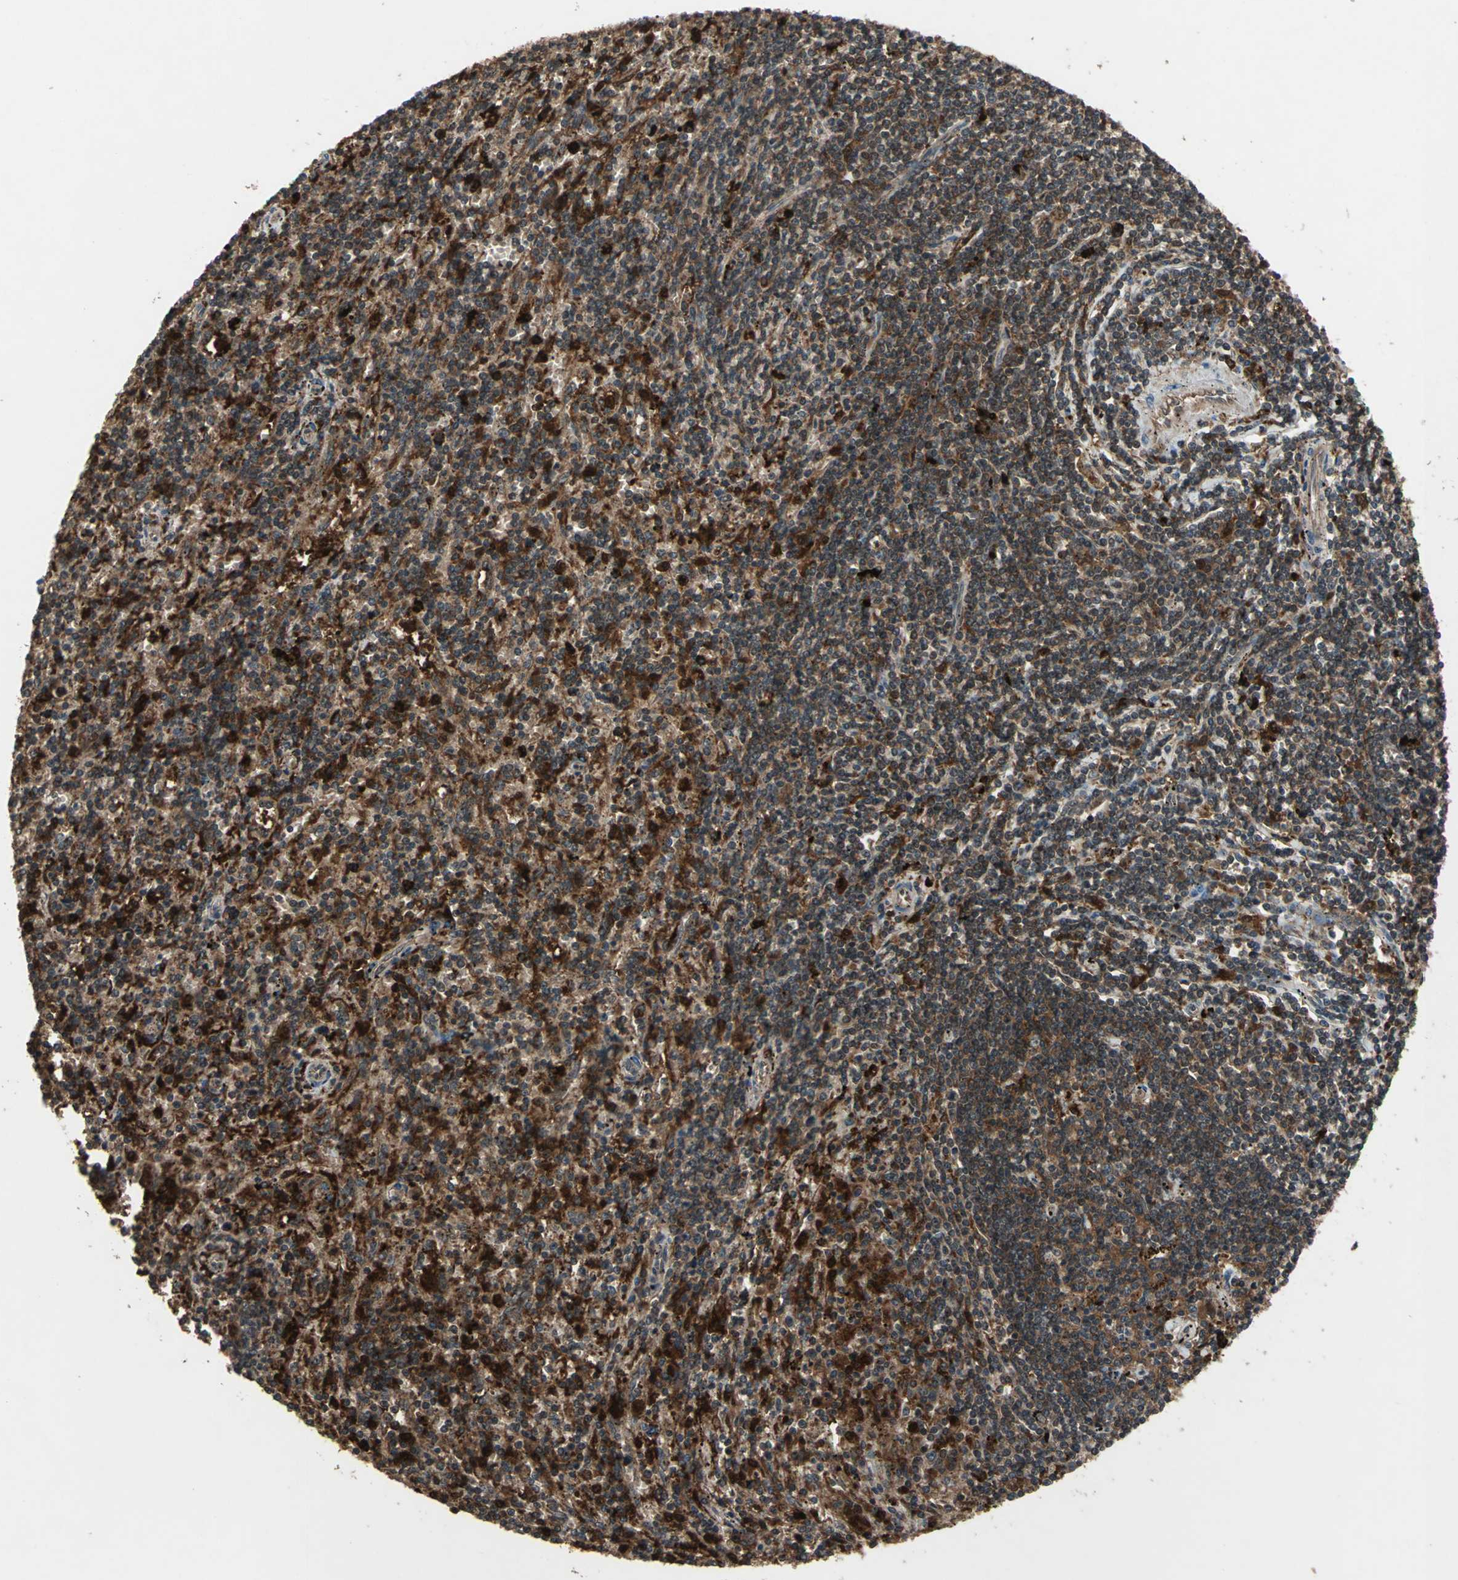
{"staining": {"intensity": "strong", "quantity": "25%-75%", "location": "cytoplasmic/membranous,nuclear"}, "tissue": "lymphoma", "cell_type": "Tumor cells", "image_type": "cancer", "snomed": [{"axis": "morphology", "description": "Malignant lymphoma, non-Hodgkin's type, Low grade"}, {"axis": "topography", "description": "Spleen"}], "caption": "Immunohistochemistry (IHC) micrograph of human lymphoma stained for a protein (brown), which displays high levels of strong cytoplasmic/membranous and nuclear positivity in about 25%-75% of tumor cells.", "gene": "PYCARD", "patient": {"sex": "male", "age": 76}}